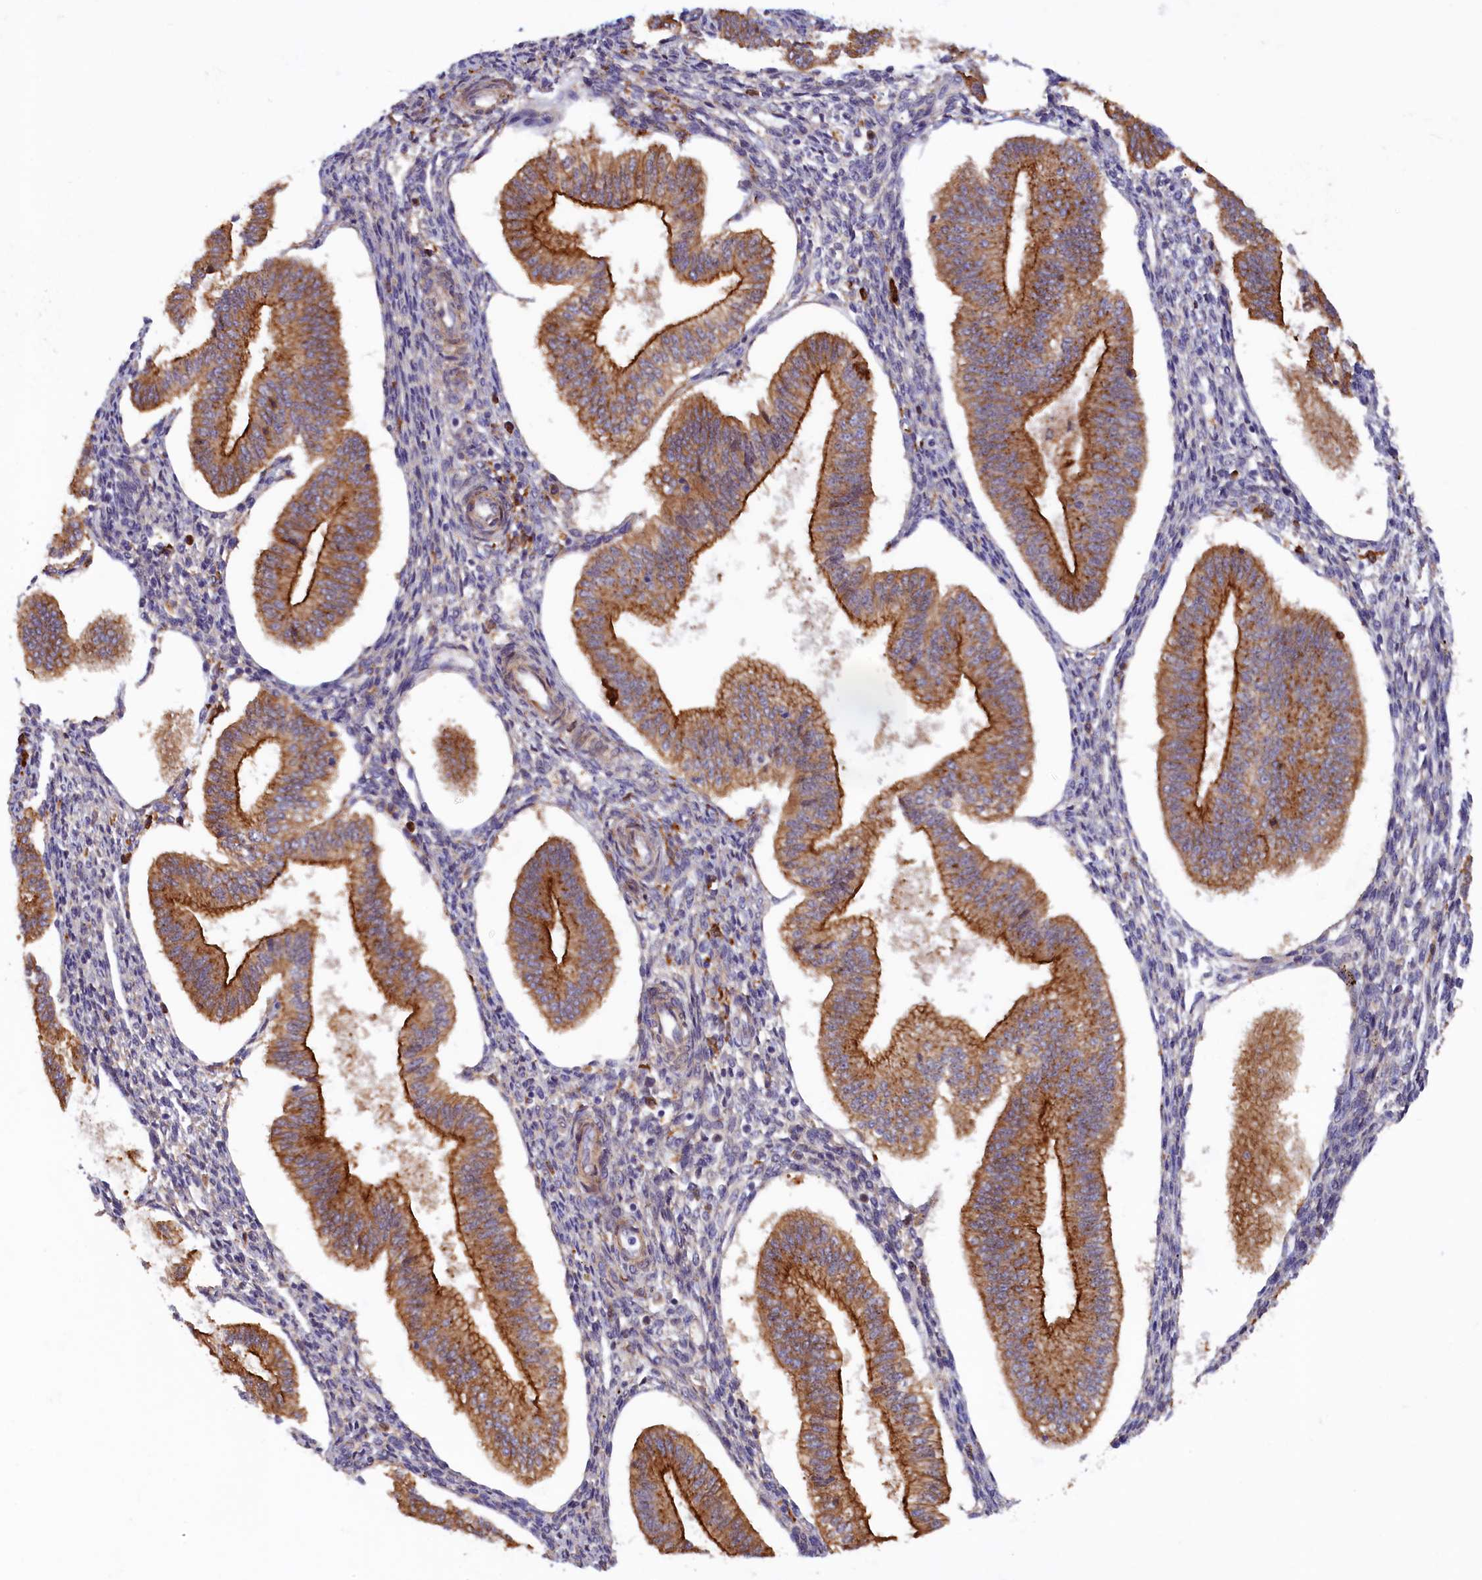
{"staining": {"intensity": "weak", "quantity": "25%-75%", "location": "cytoplasmic/membranous"}, "tissue": "endometrium", "cell_type": "Cells in endometrial stroma", "image_type": "normal", "snomed": [{"axis": "morphology", "description": "Normal tissue, NOS"}, {"axis": "topography", "description": "Endometrium"}], "caption": "High-magnification brightfield microscopy of unremarkable endometrium stained with DAB (brown) and counterstained with hematoxylin (blue). cells in endometrial stroma exhibit weak cytoplasmic/membranous expression is identified in about25%-75% of cells. Immunohistochemistry stains the protein in brown and the nuclei are stained blue.", "gene": "FERMT1", "patient": {"sex": "female", "age": 34}}